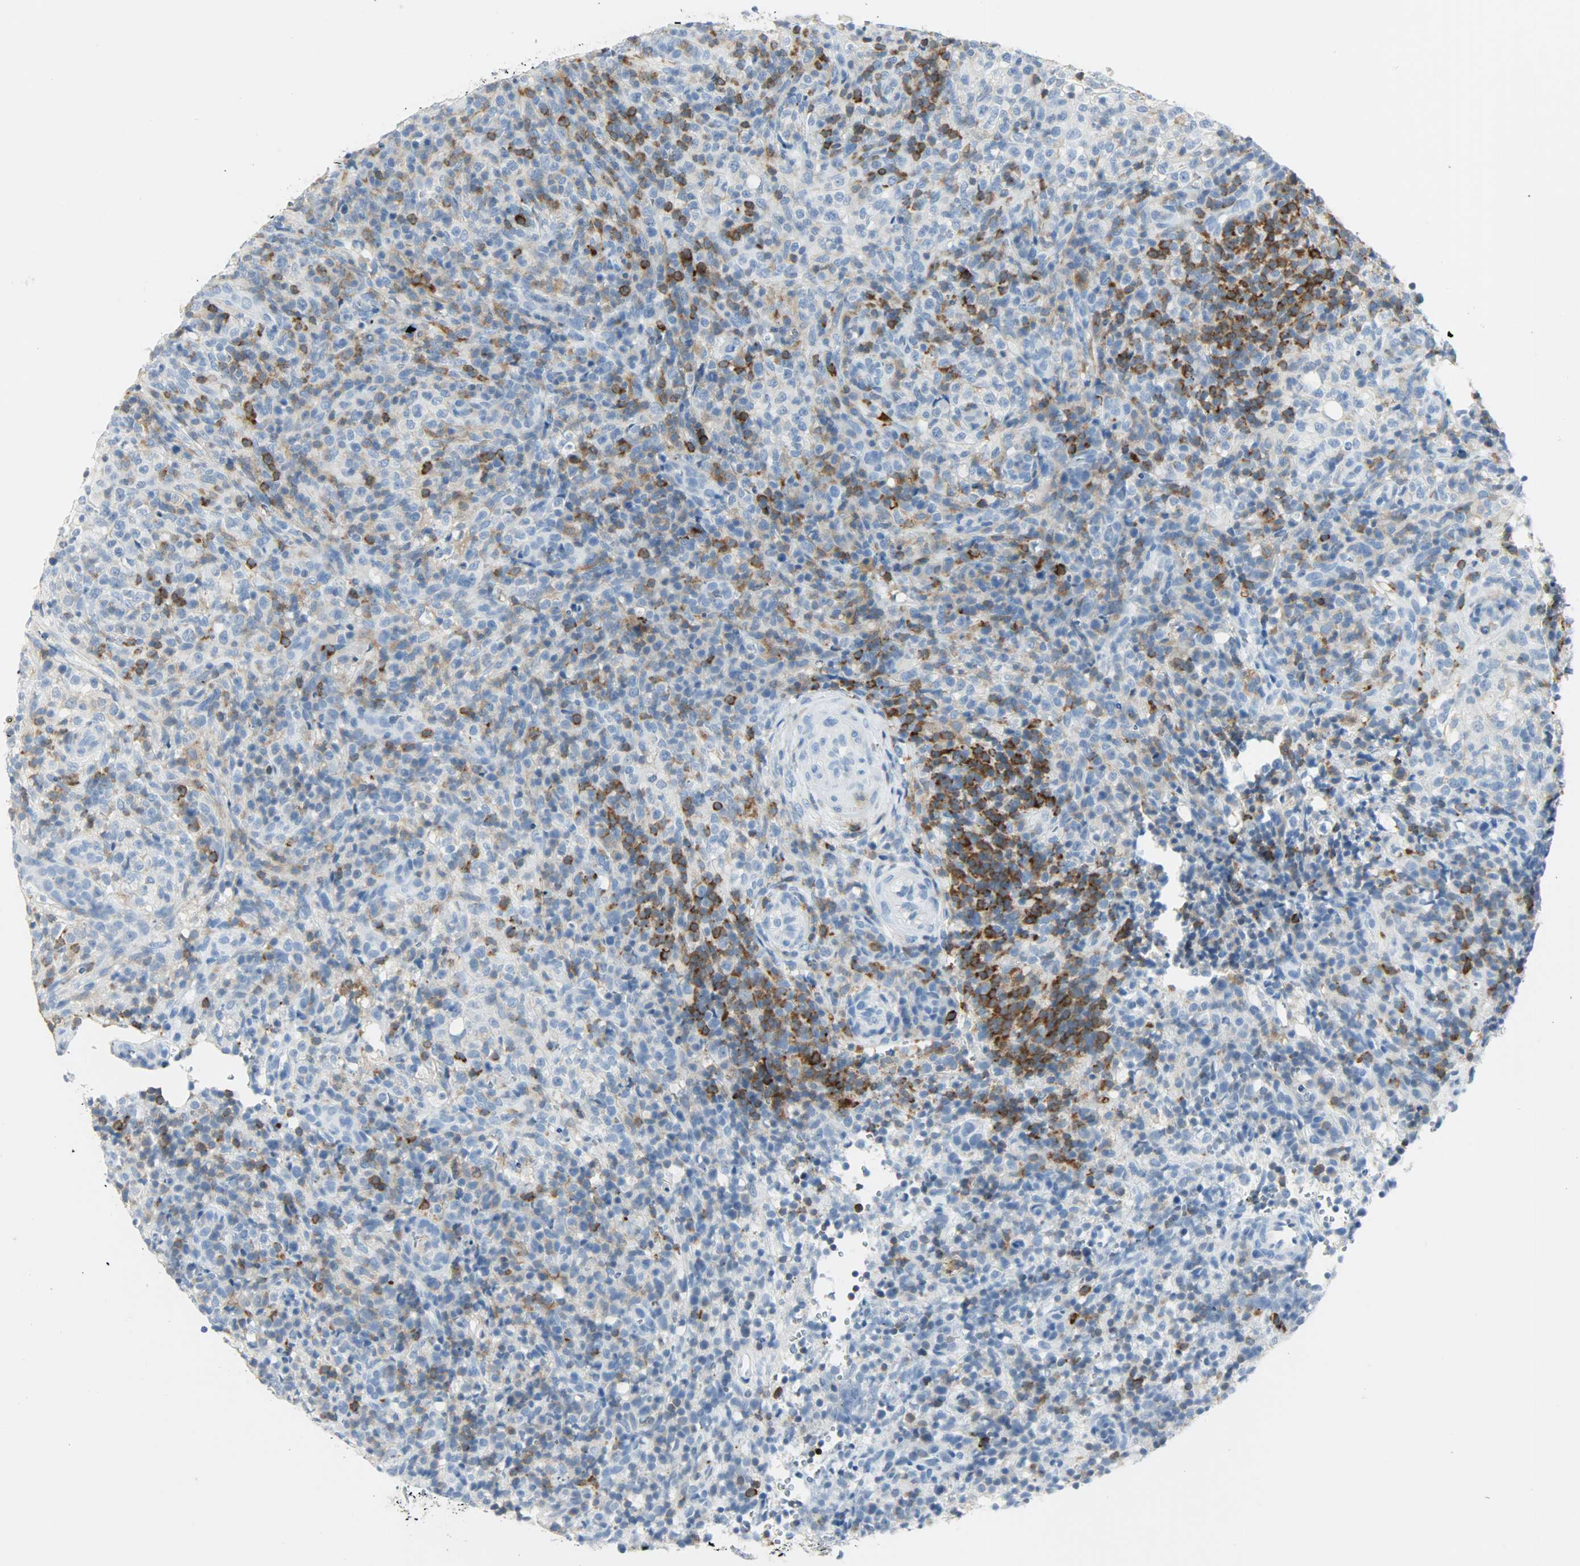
{"staining": {"intensity": "negative", "quantity": "none", "location": "none"}, "tissue": "lymphoma", "cell_type": "Tumor cells", "image_type": "cancer", "snomed": [{"axis": "morphology", "description": "Malignant lymphoma, non-Hodgkin's type, High grade"}, {"axis": "topography", "description": "Lymph node"}], "caption": "Immunohistochemistry (IHC) micrograph of neoplastic tissue: human lymphoma stained with DAB reveals no significant protein staining in tumor cells.", "gene": "PTPN6", "patient": {"sex": "female", "age": 76}}